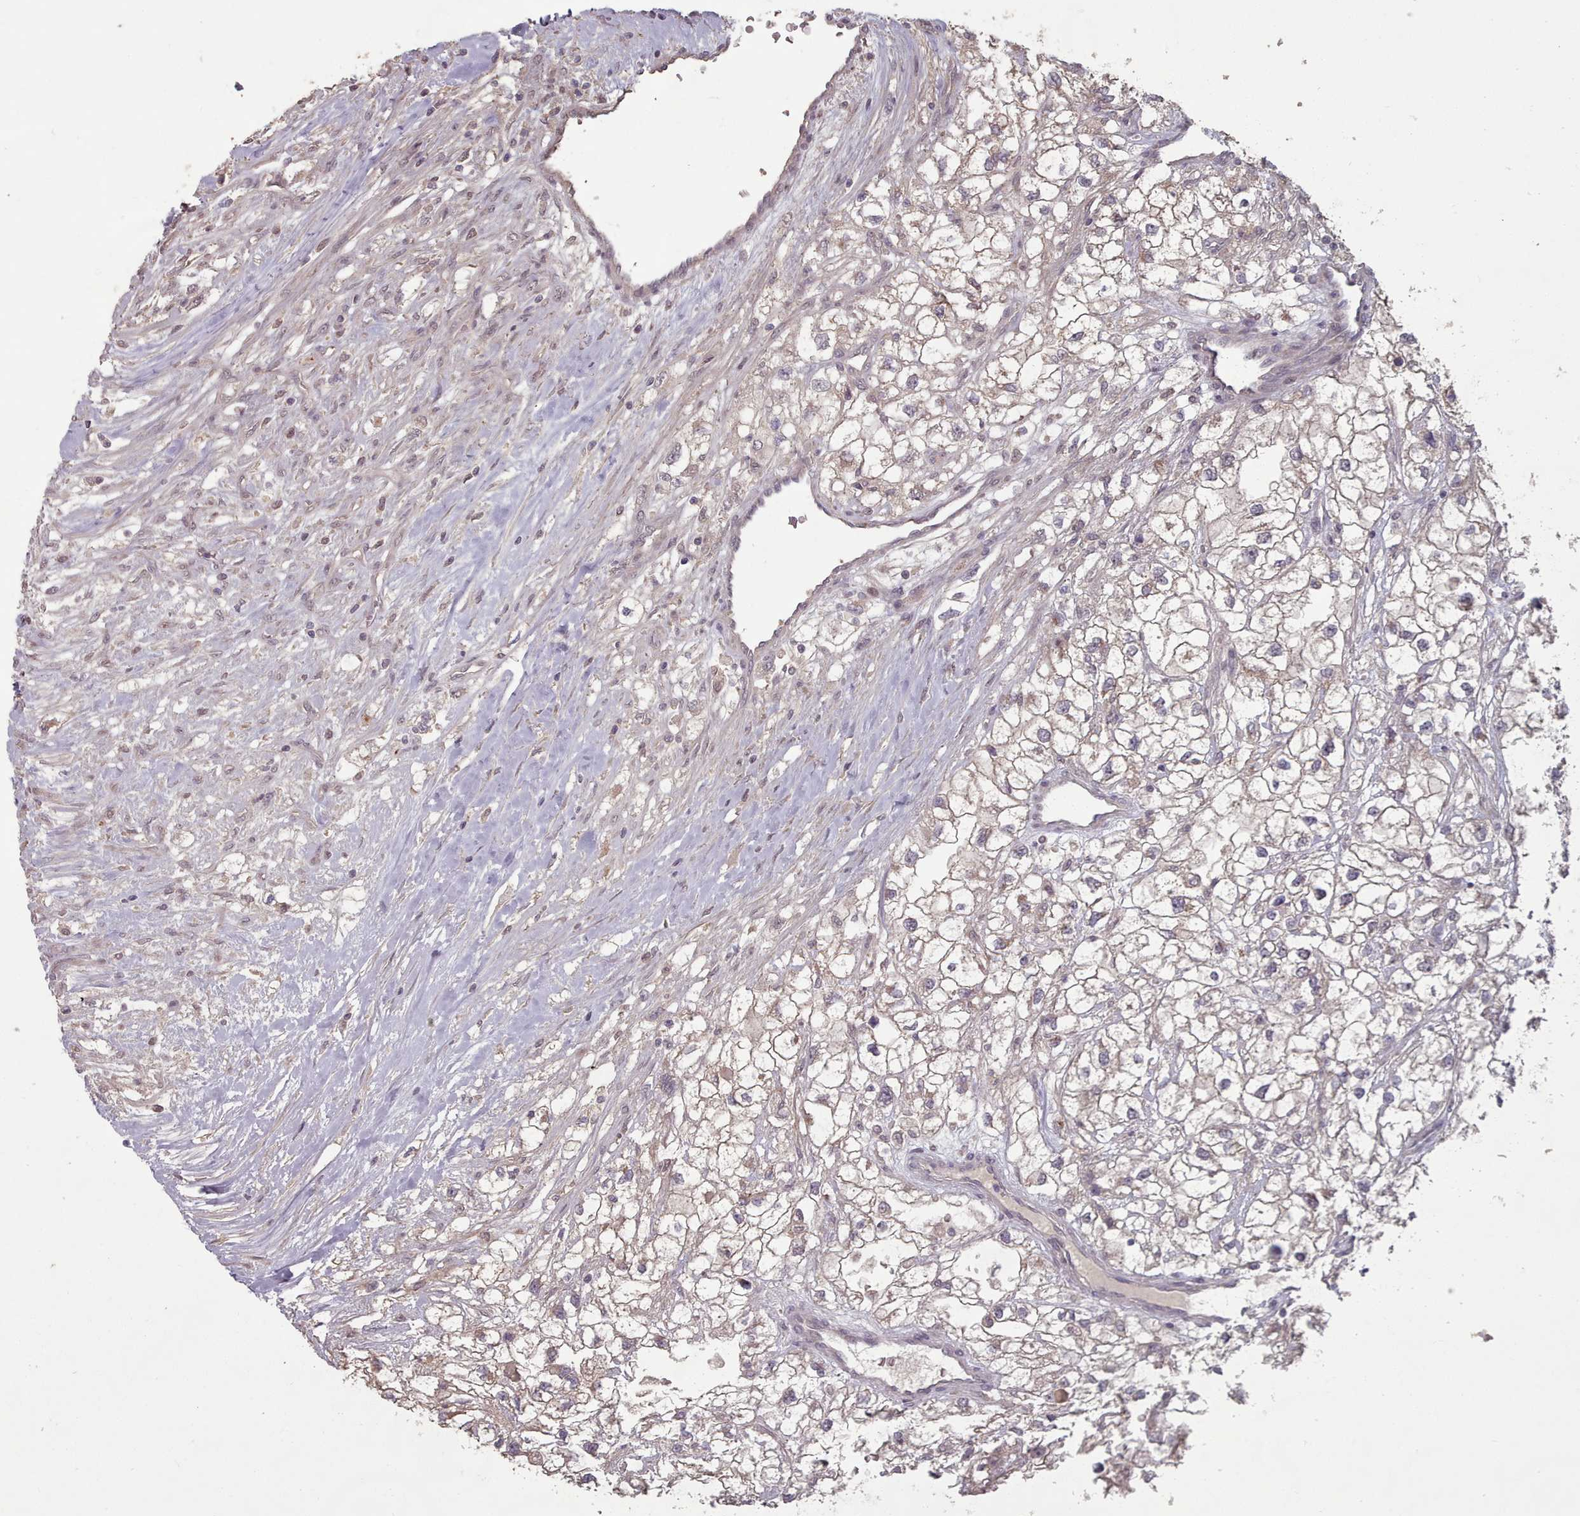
{"staining": {"intensity": "weak", "quantity": "25%-75%", "location": "cytoplasmic/membranous"}, "tissue": "renal cancer", "cell_type": "Tumor cells", "image_type": "cancer", "snomed": [{"axis": "morphology", "description": "Adenocarcinoma, NOS"}, {"axis": "topography", "description": "Kidney"}], "caption": "Renal cancer (adenocarcinoma) stained with immunohistochemistry (IHC) exhibits weak cytoplasmic/membranous positivity in about 25%-75% of tumor cells.", "gene": "ERCC6L", "patient": {"sex": "male", "age": 59}}